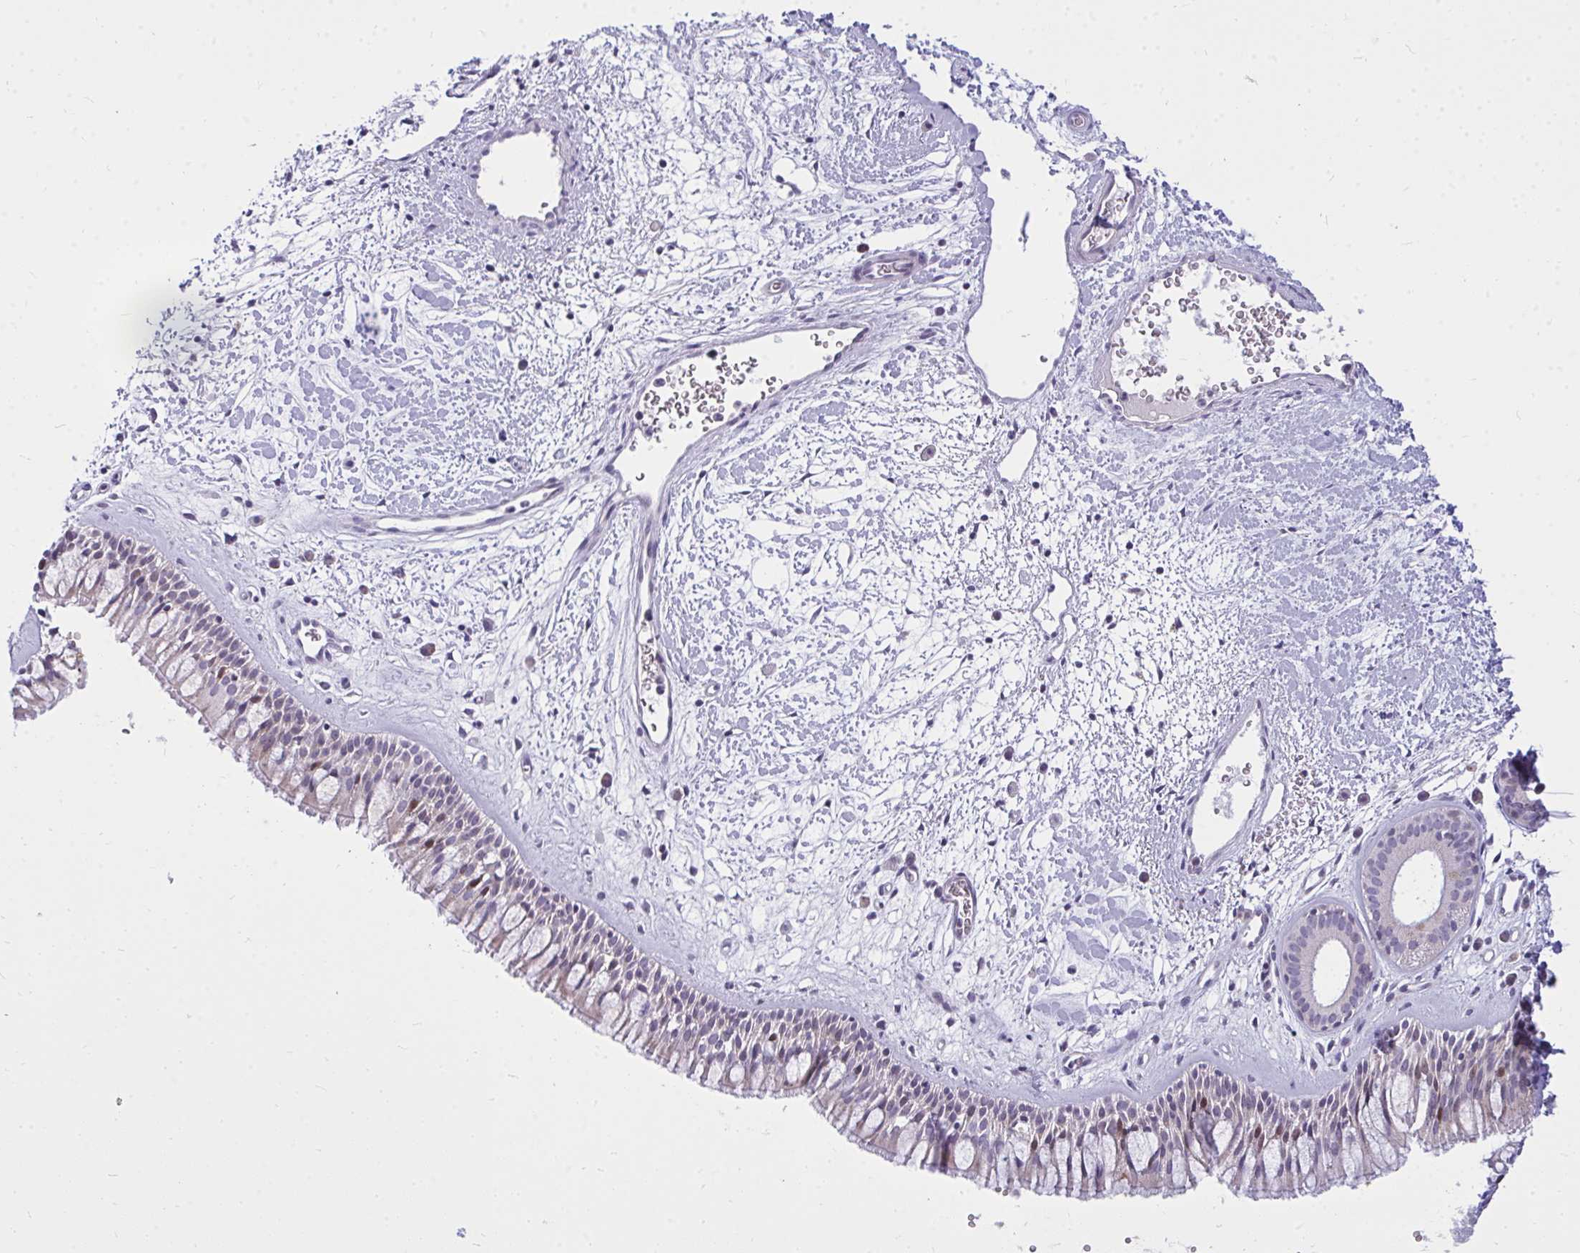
{"staining": {"intensity": "weak", "quantity": "25%-75%", "location": "cytoplasmic/membranous"}, "tissue": "nasopharynx", "cell_type": "Respiratory epithelial cells", "image_type": "normal", "snomed": [{"axis": "morphology", "description": "Normal tissue, NOS"}, {"axis": "topography", "description": "Nasopharynx"}], "caption": "Protein staining displays weak cytoplasmic/membranous positivity in approximately 25%-75% of respiratory epithelial cells in benign nasopharynx. The protein is stained brown, and the nuclei are stained in blue (DAB (3,3'-diaminobenzidine) IHC with brightfield microscopy, high magnification).", "gene": "ZSCAN25", "patient": {"sex": "male", "age": 65}}